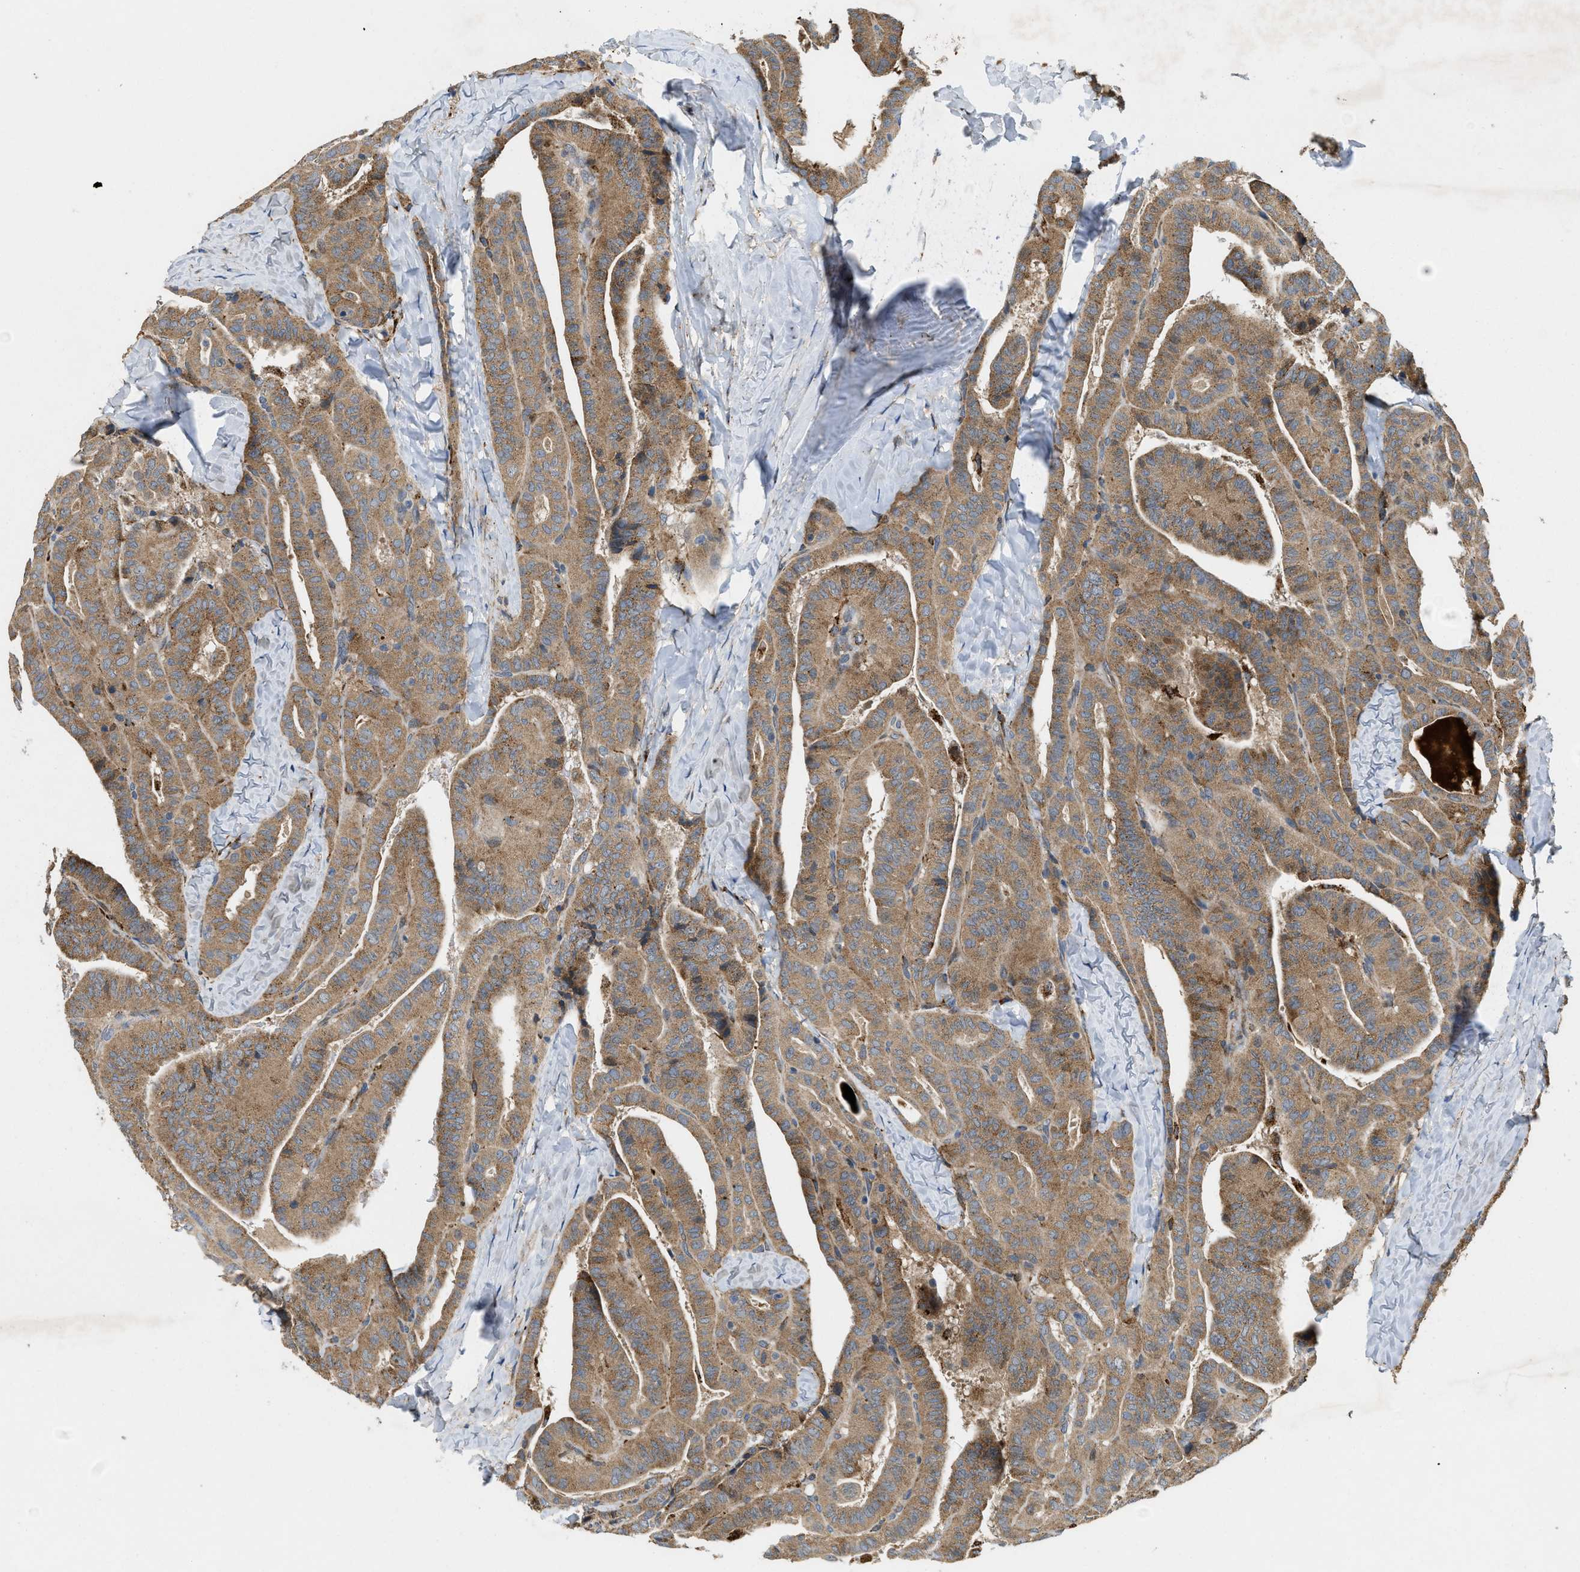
{"staining": {"intensity": "moderate", "quantity": ">75%", "location": "cytoplasmic/membranous"}, "tissue": "thyroid cancer", "cell_type": "Tumor cells", "image_type": "cancer", "snomed": [{"axis": "morphology", "description": "Papillary adenocarcinoma, NOS"}, {"axis": "topography", "description": "Thyroid gland"}], "caption": "Immunohistochemistry (IHC) staining of thyroid cancer (papillary adenocarcinoma), which displays medium levels of moderate cytoplasmic/membranous positivity in approximately >75% of tumor cells indicating moderate cytoplasmic/membranous protein positivity. The staining was performed using DAB (brown) for protein detection and nuclei were counterstained in hematoxylin (blue).", "gene": "ZNF599", "patient": {"sex": "male", "age": 77}}